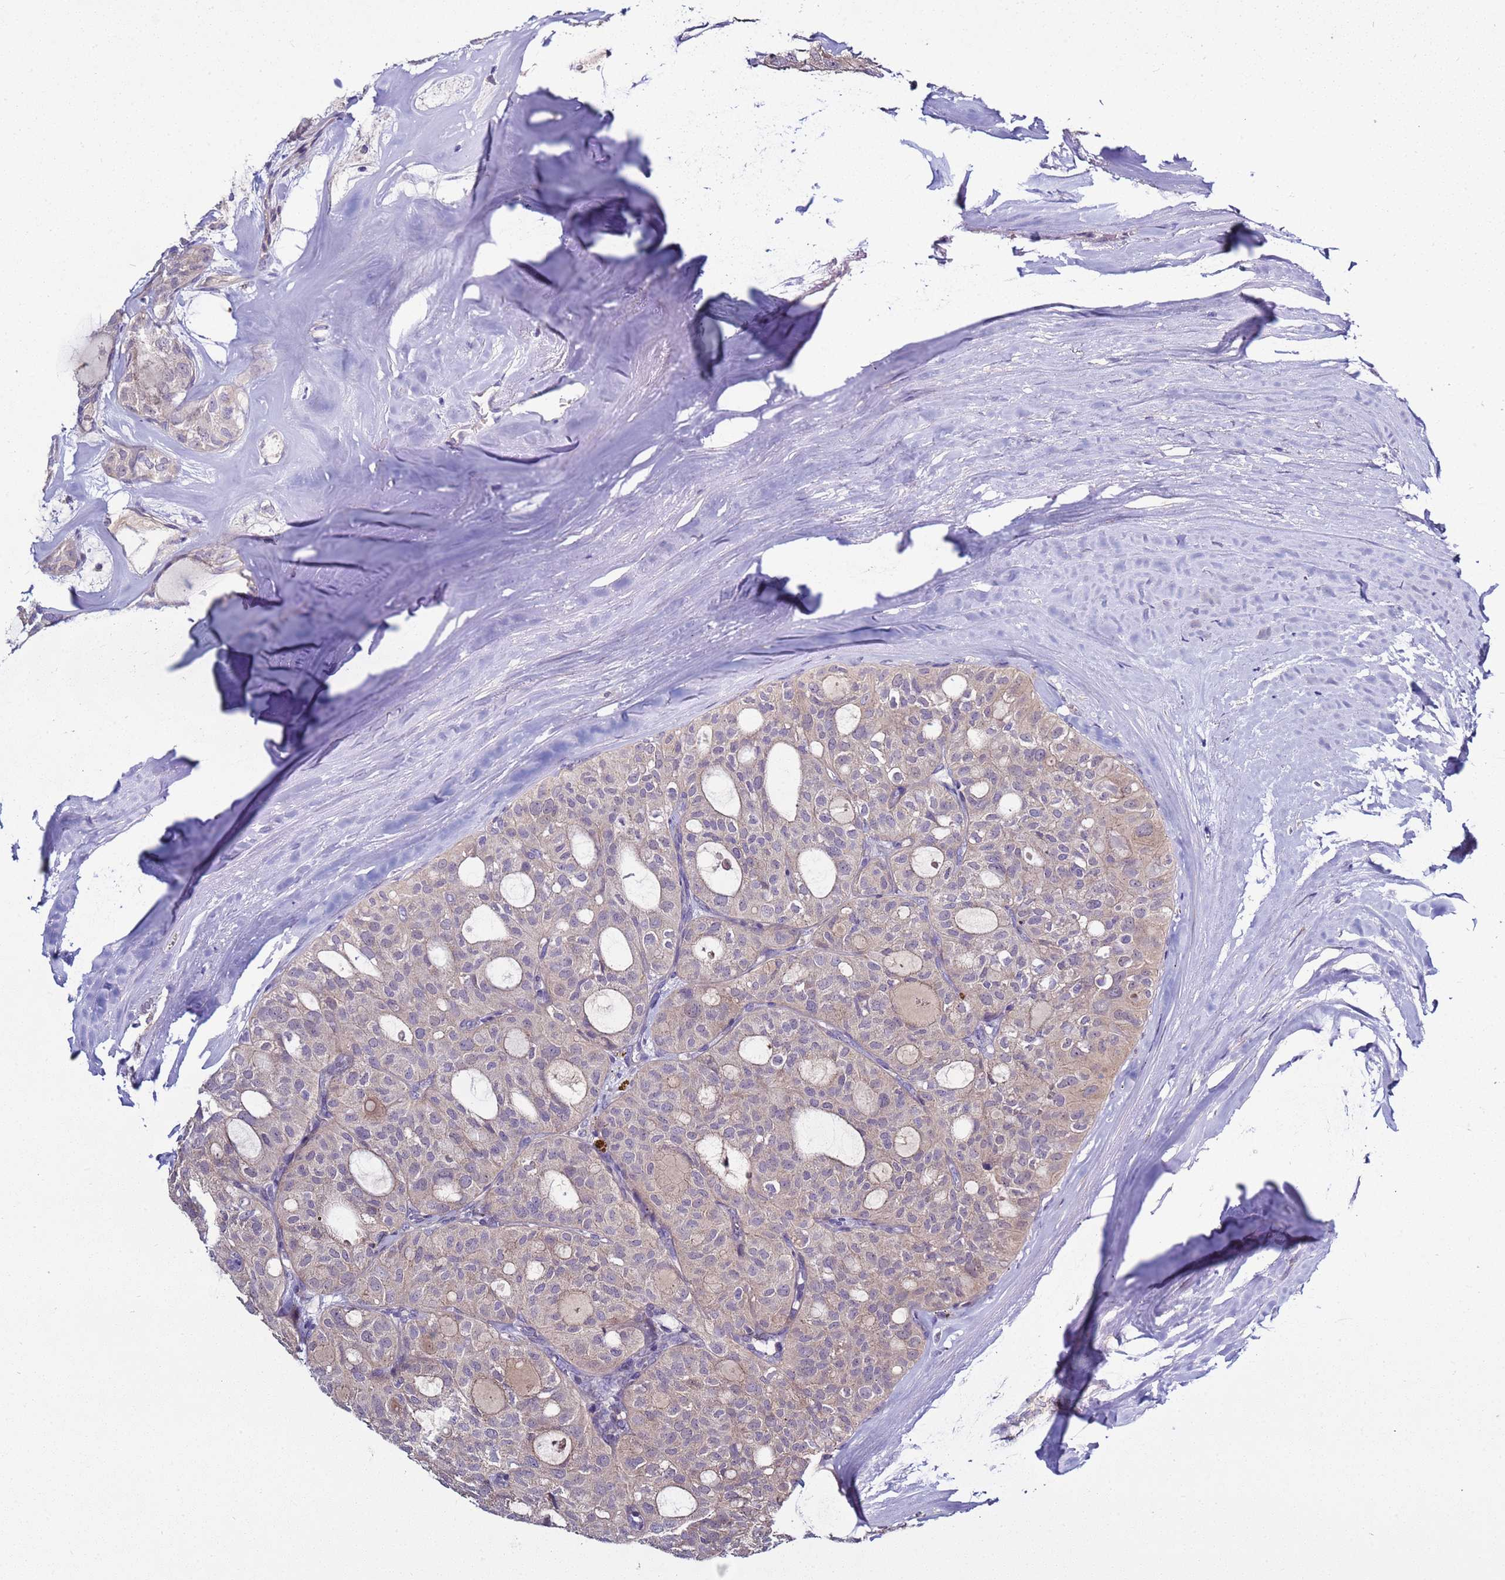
{"staining": {"intensity": "weak", "quantity": "<25%", "location": "cytoplasmic/membranous"}, "tissue": "thyroid cancer", "cell_type": "Tumor cells", "image_type": "cancer", "snomed": [{"axis": "morphology", "description": "Follicular adenoma carcinoma, NOS"}, {"axis": "topography", "description": "Thyroid gland"}], "caption": "Photomicrograph shows no significant protein staining in tumor cells of thyroid follicular adenoma carcinoma. (Brightfield microscopy of DAB IHC at high magnification).", "gene": "RABL2B", "patient": {"sex": "male", "age": 75}}